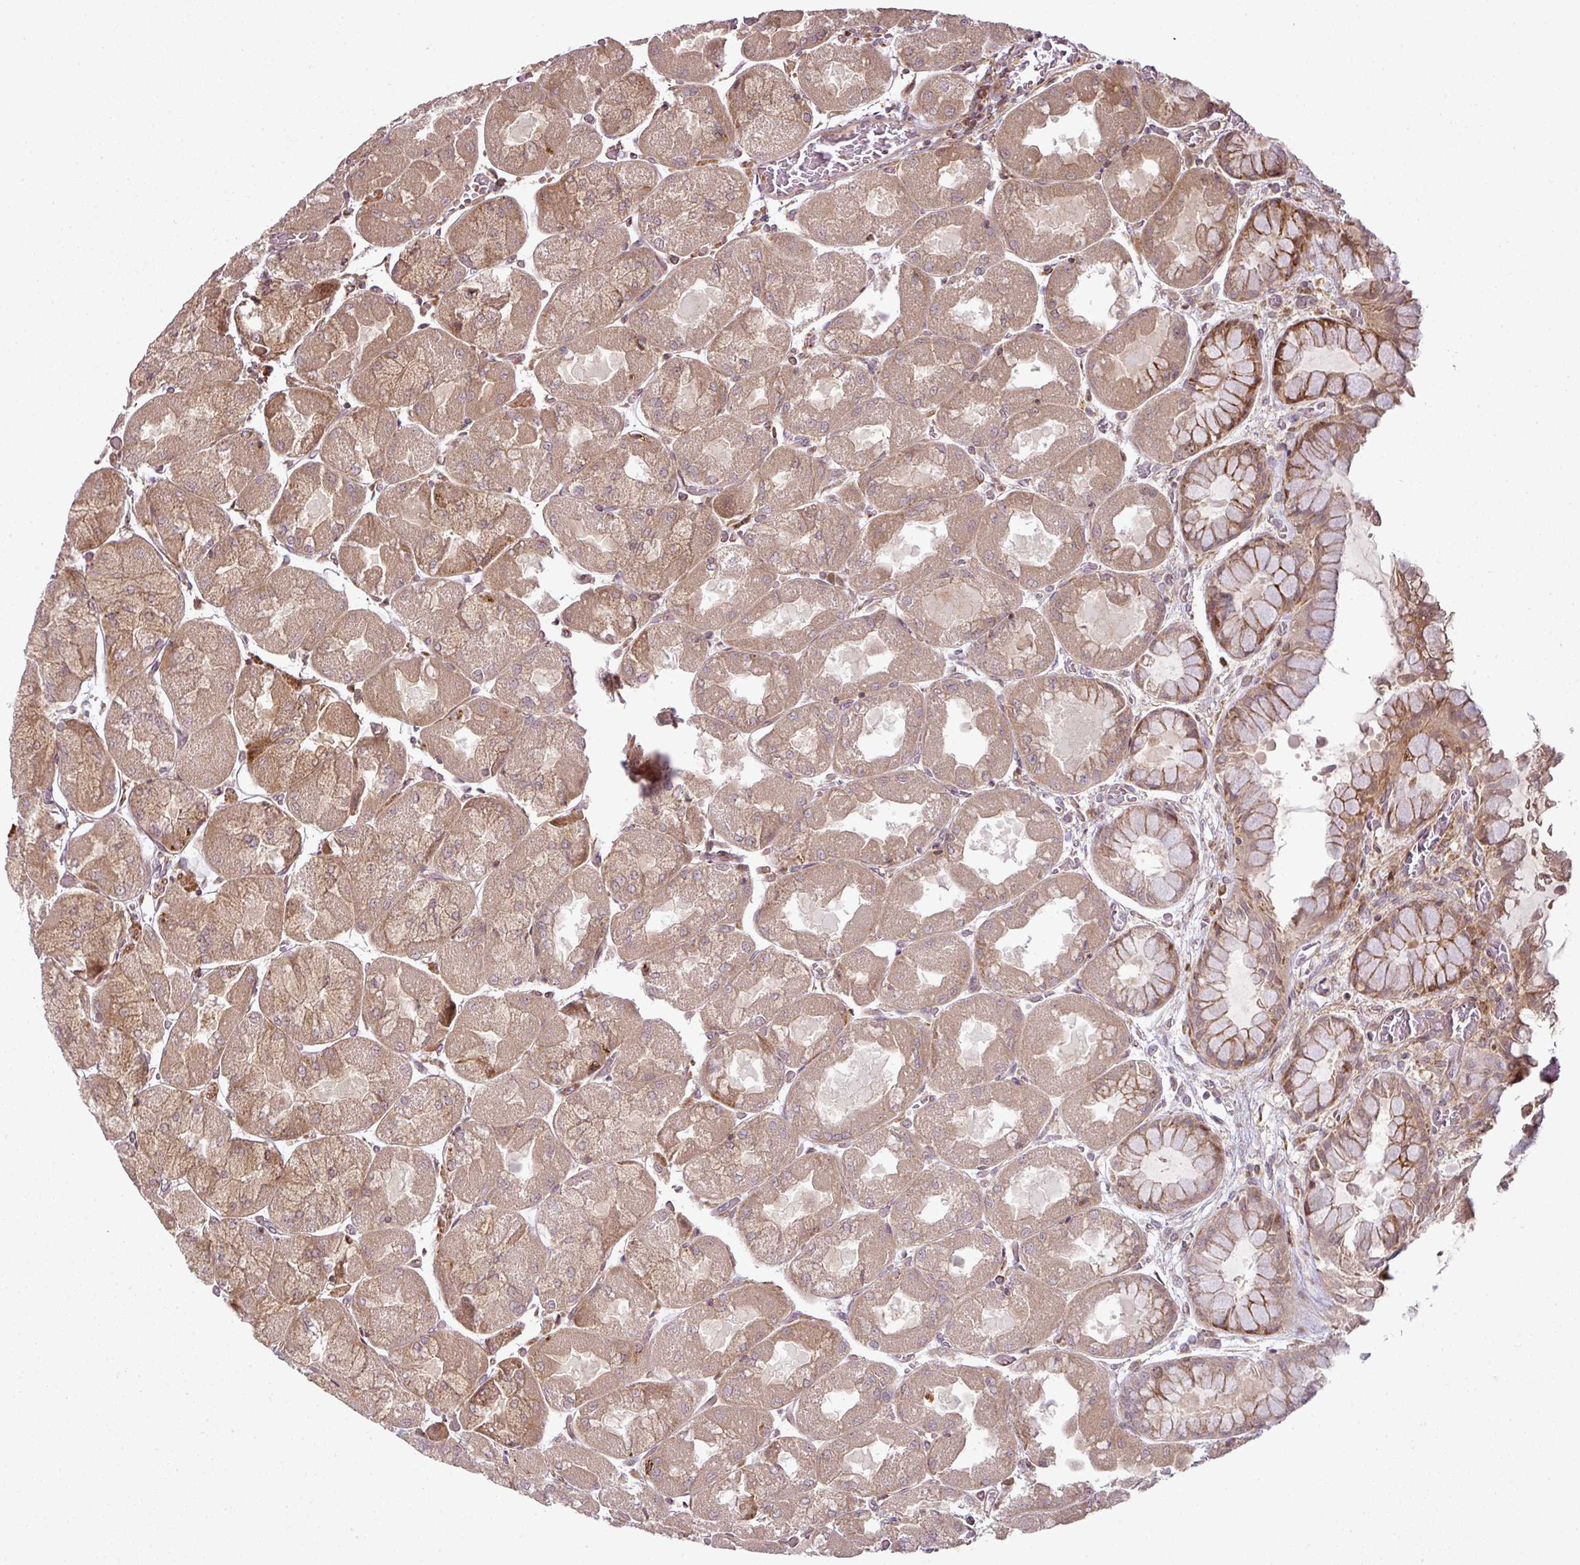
{"staining": {"intensity": "moderate", "quantity": ">75%", "location": "cytoplasmic/membranous,nuclear"}, "tissue": "stomach", "cell_type": "Glandular cells", "image_type": "normal", "snomed": [{"axis": "morphology", "description": "Normal tissue, NOS"}, {"axis": "topography", "description": "Stomach"}], "caption": "Stomach stained with a brown dye reveals moderate cytoplasmic/membranous,nuclear positive expression in about >75% of glandular cells.", "gene": "ATAT1", "patient": {"sex": "female", "age": 61}}